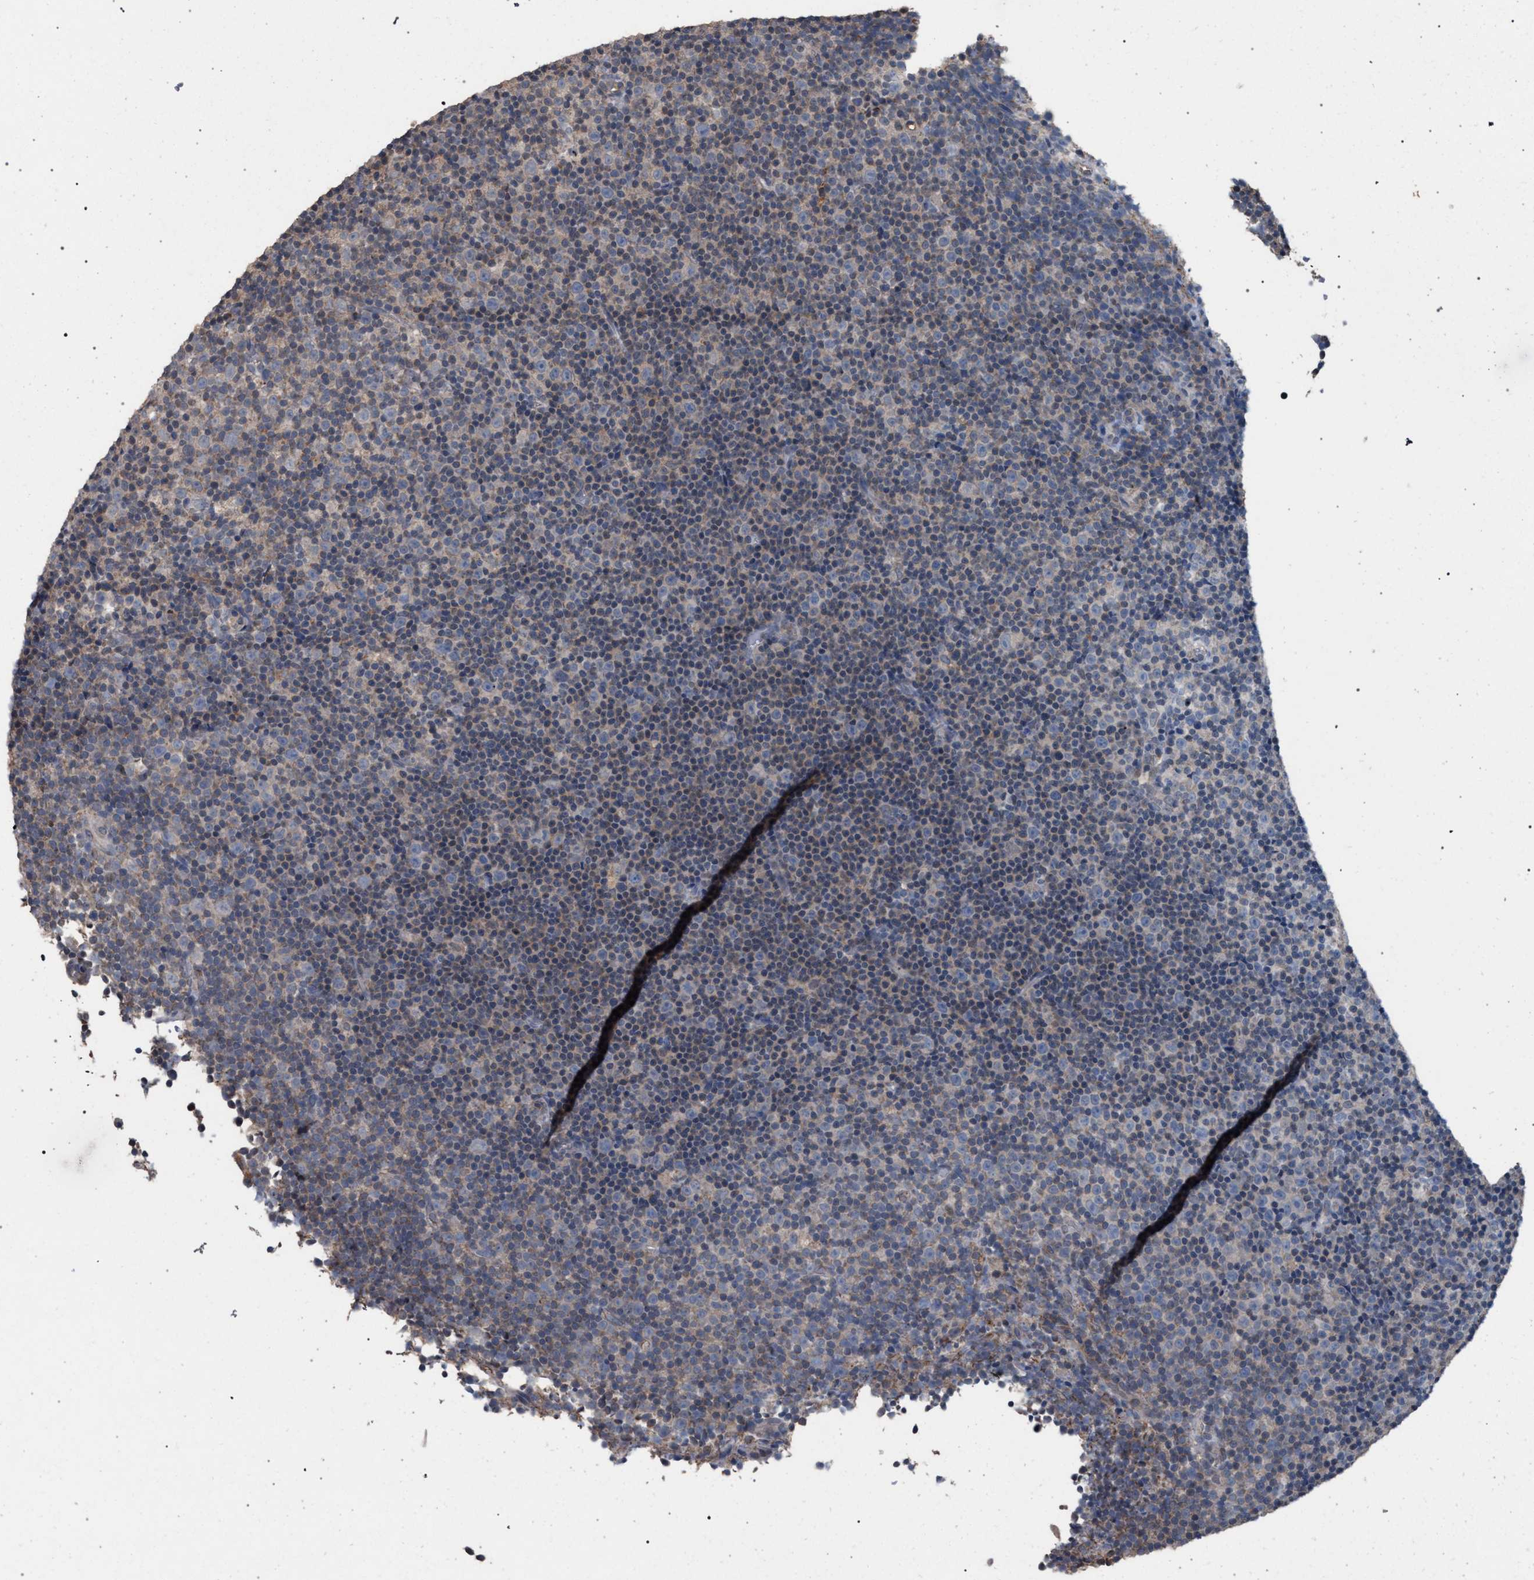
{"staining": {"intensity": "weak", "quantity": ">75%", "location": "cytoplasmic/membranous"}, "tissue": "lymphoma", "cell_type": "Tumor cells", "image_type": "cancer", "snomed": [{"axis": "morphology", "description": "Malignant lymphoma, non-Hodgkin's type, Low grade"}, {"axis": "topography", "description": "Lymph node"}], "caption": "Brown immunohistochemical staining in low-grade malignant lymphoma, non-Hodgkin's type exhibits weak cytoplasmic/membranous staining in approximately >75% of tumor cells. (Brightfield microscopy of DAB IHC at high magnification).", "gene": "TECPR1", "patient": {"sex": "female", "age": 67}}